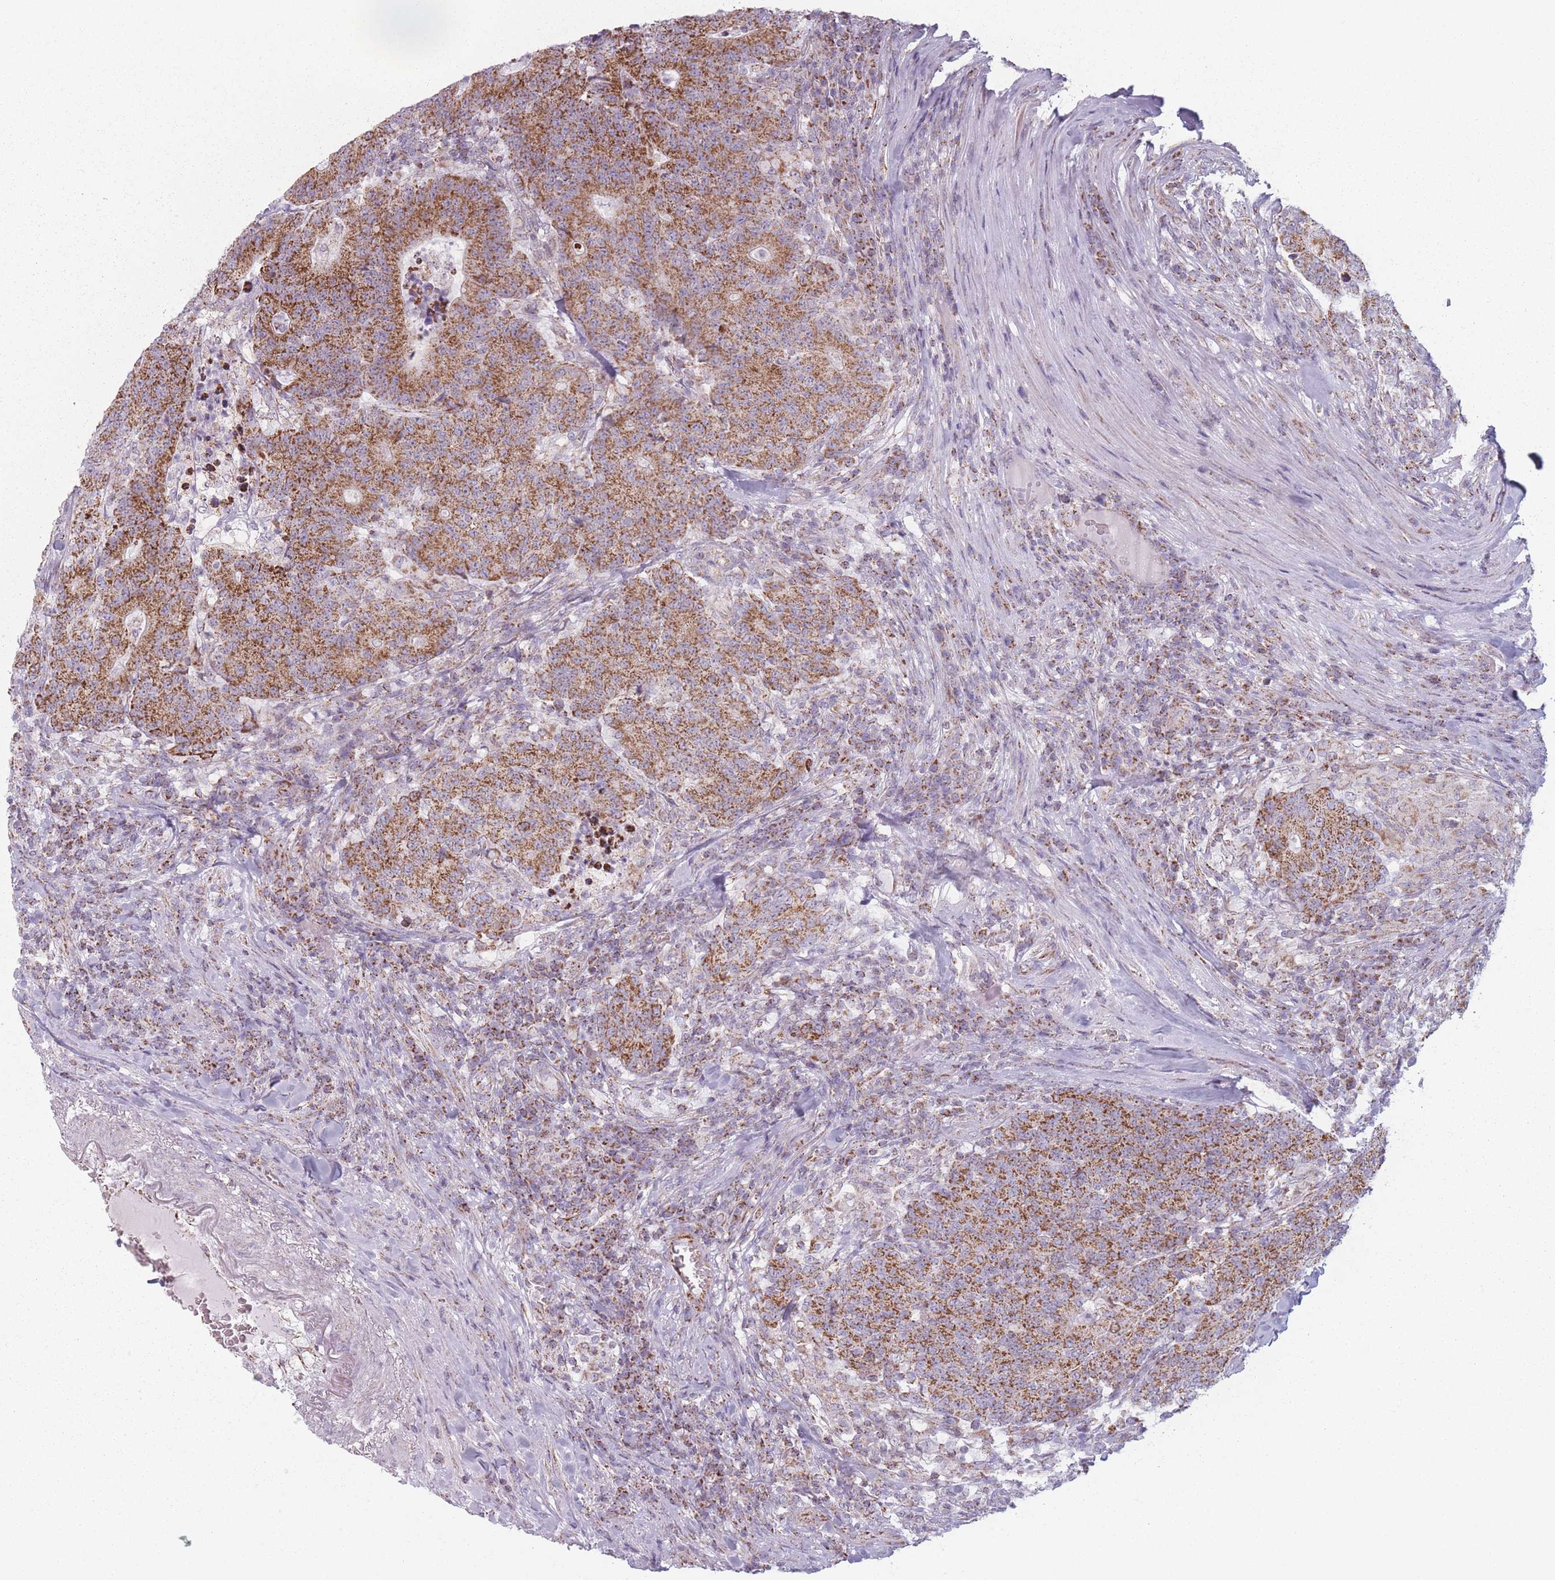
{"staining": {"intensity": "moderate", "quantity": ">75%", "location": "cytoplasmic/membranous"}, "tissue": "colorectal cancer", "cell_type": "Tumor cells", "image_type": "cancer", "snomed": [{"axis": "morphology", "description": "Adenocarcinoma, NOS"}, {"axis": "topography", "description": "Colon"}], "caption": "Immunohistochemistry (IHC) image of neoplastic tissue: human adenocarcinoma (colorectal) stained using immunohistochemistry exhibits medium levels of moderate protein expression localized specifically in the cytoplasmic/membranous of tumor cells, appearing as a cytoplasmic/membranous brown color.", "gene": "DCHS1", "patient": {"sex": "female", "age": 75}}